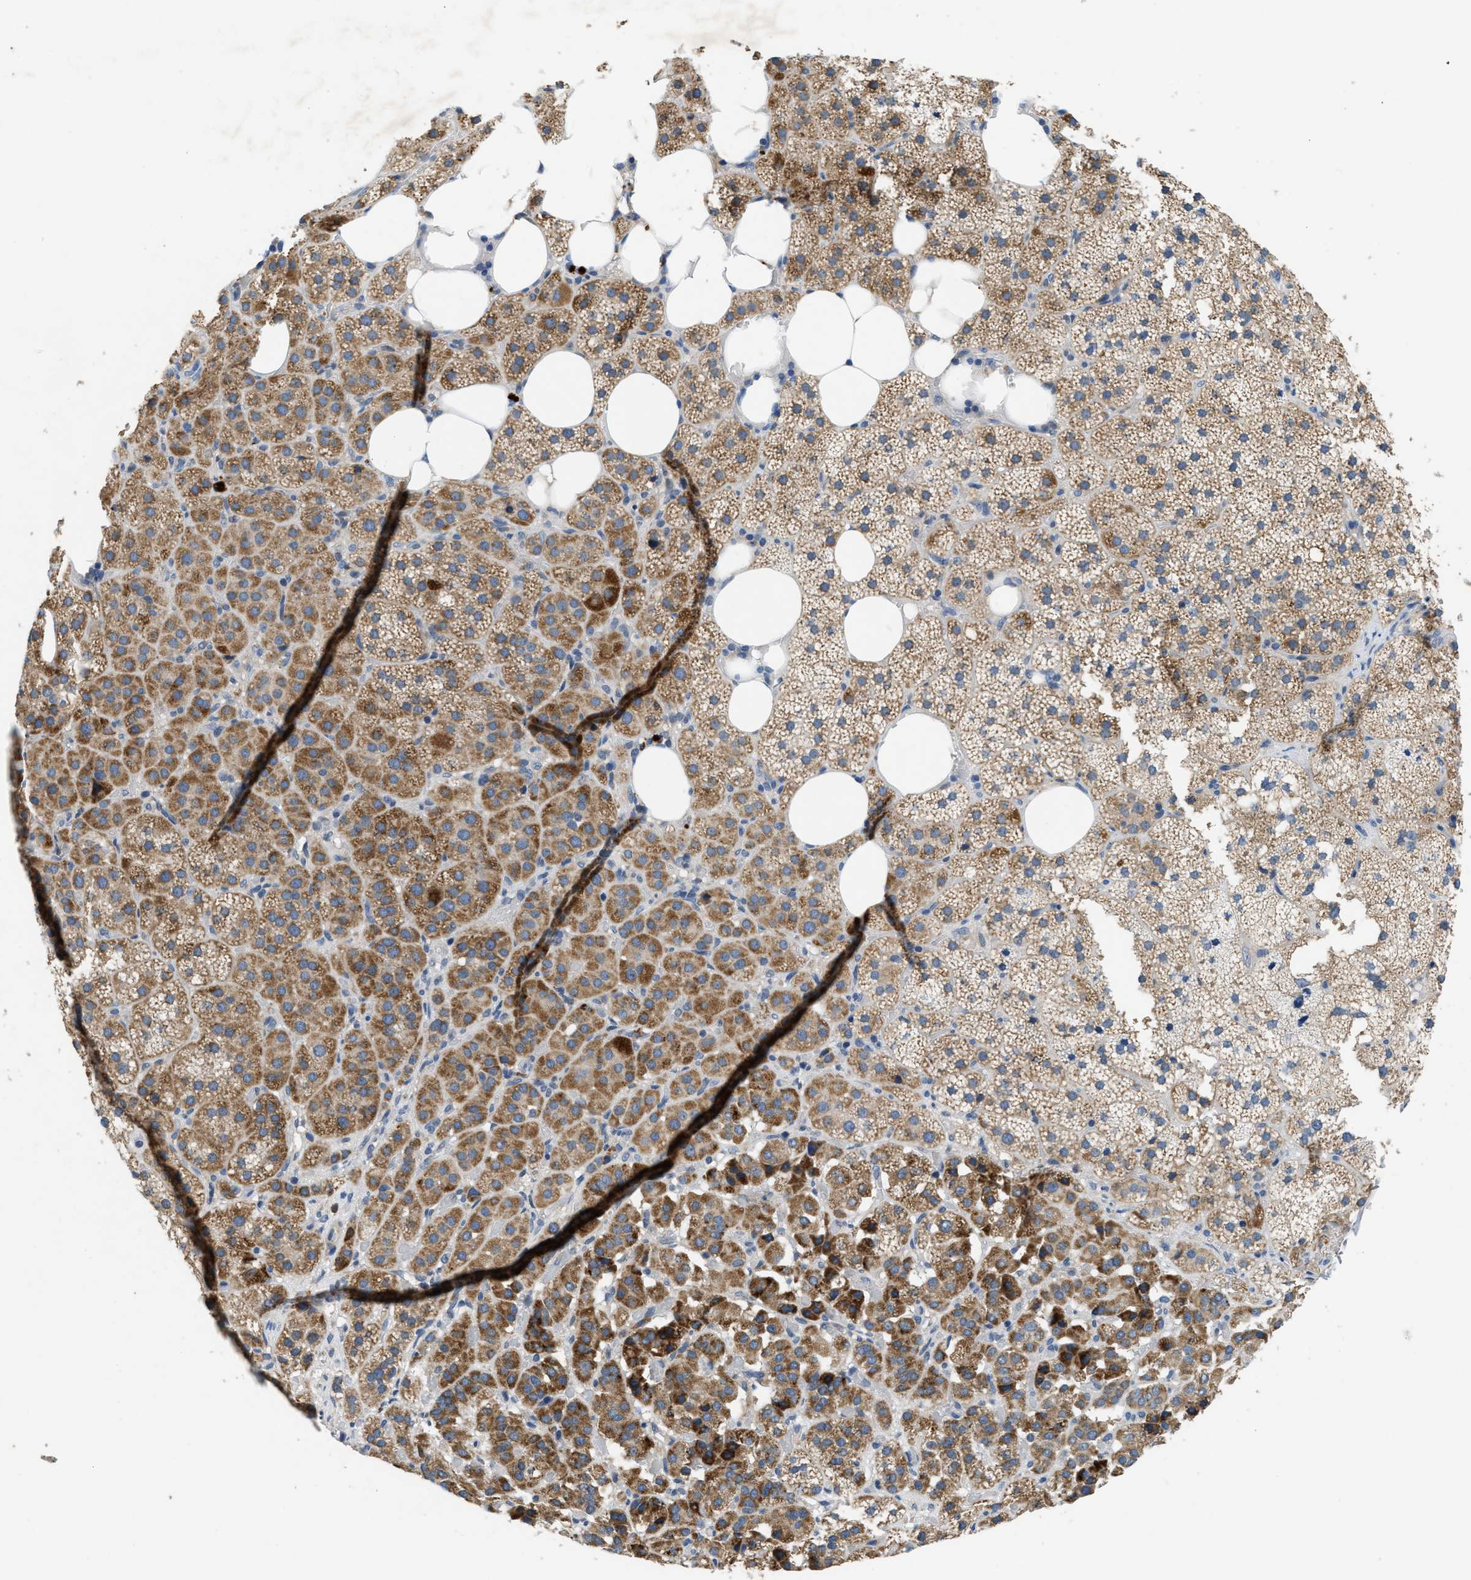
{"staining": {"intensity": "moderate", "quantity": ">75%", "location": "cytoplasmic/membranous"}, "tissue": "adrenal gland", "cell_type": "Glandular cells", "image_type": "normal", "snomed": [{"axis": "morphology", "description": "Normal tissue, NOS"}, {"axis": "topography", "description": "Adrenal gland"}], "caption": "IHC photomicrograph of benign adrenal gland stained for a protein (brown), which shows medium levels of moderate cytoplasmic/membranous positivity in approximately >75% of glandular cells.", "gene": "PNKD", "patient": {"sex": "female", "age": 59}}